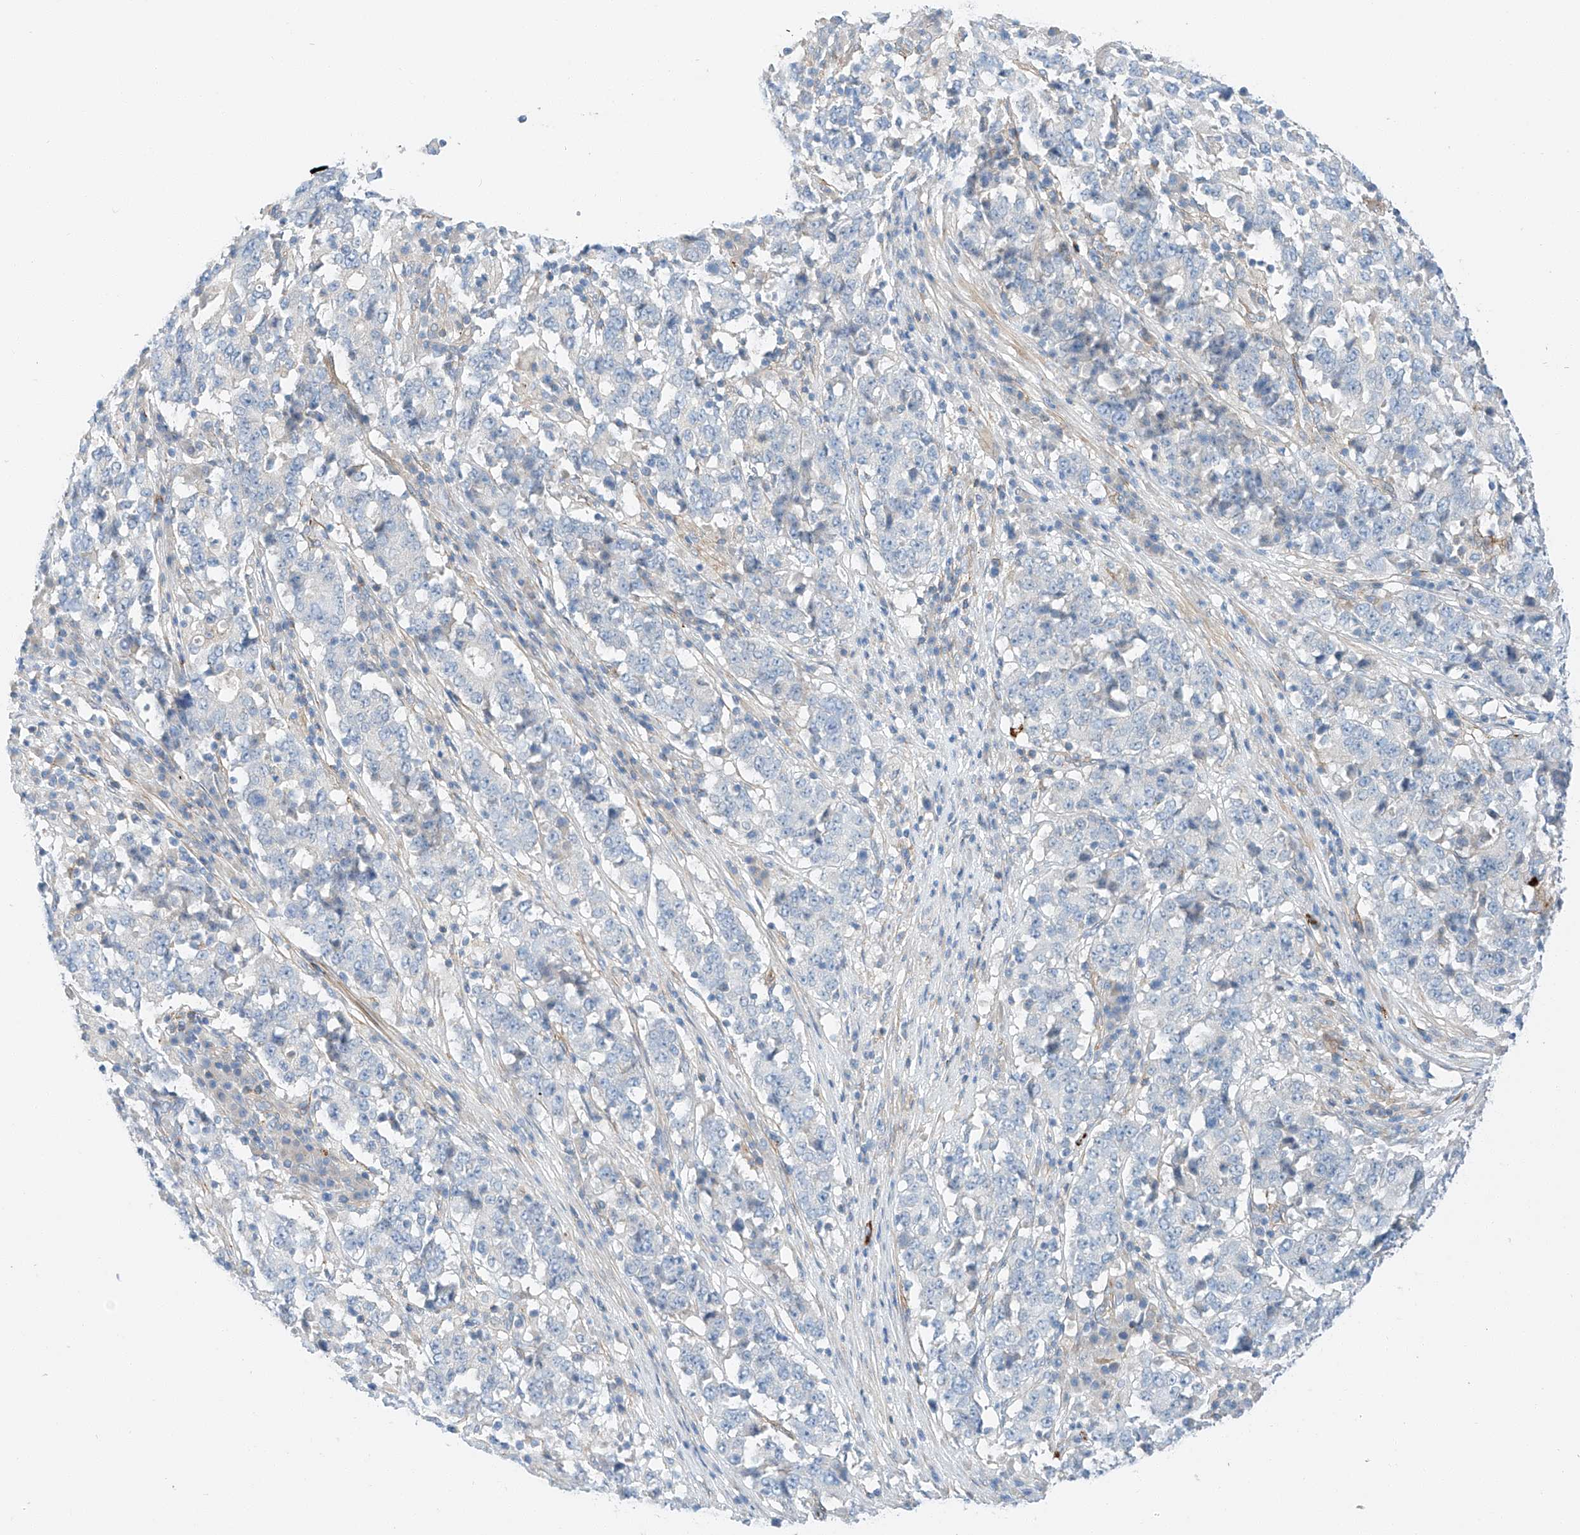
{"staining": {"intensity": "negative", "quantity": "none", "location": "none"}, "tissue": "stomach cancer", "cell_type": "Tumor cells", "image_type": "cancer", "snomed": [{"axis": "morphology", "description": "Adenocarcinoma, NOS"}, {"axis": "topography", "description": "Stomach"}], "caption": "Human adenocarcinoma (stomach) stained for a protein using immunohistochemistry exhibits no staining in tumor cells.", "gene": "MINDY4", "patient": {"sex": "male", "age": 59}}